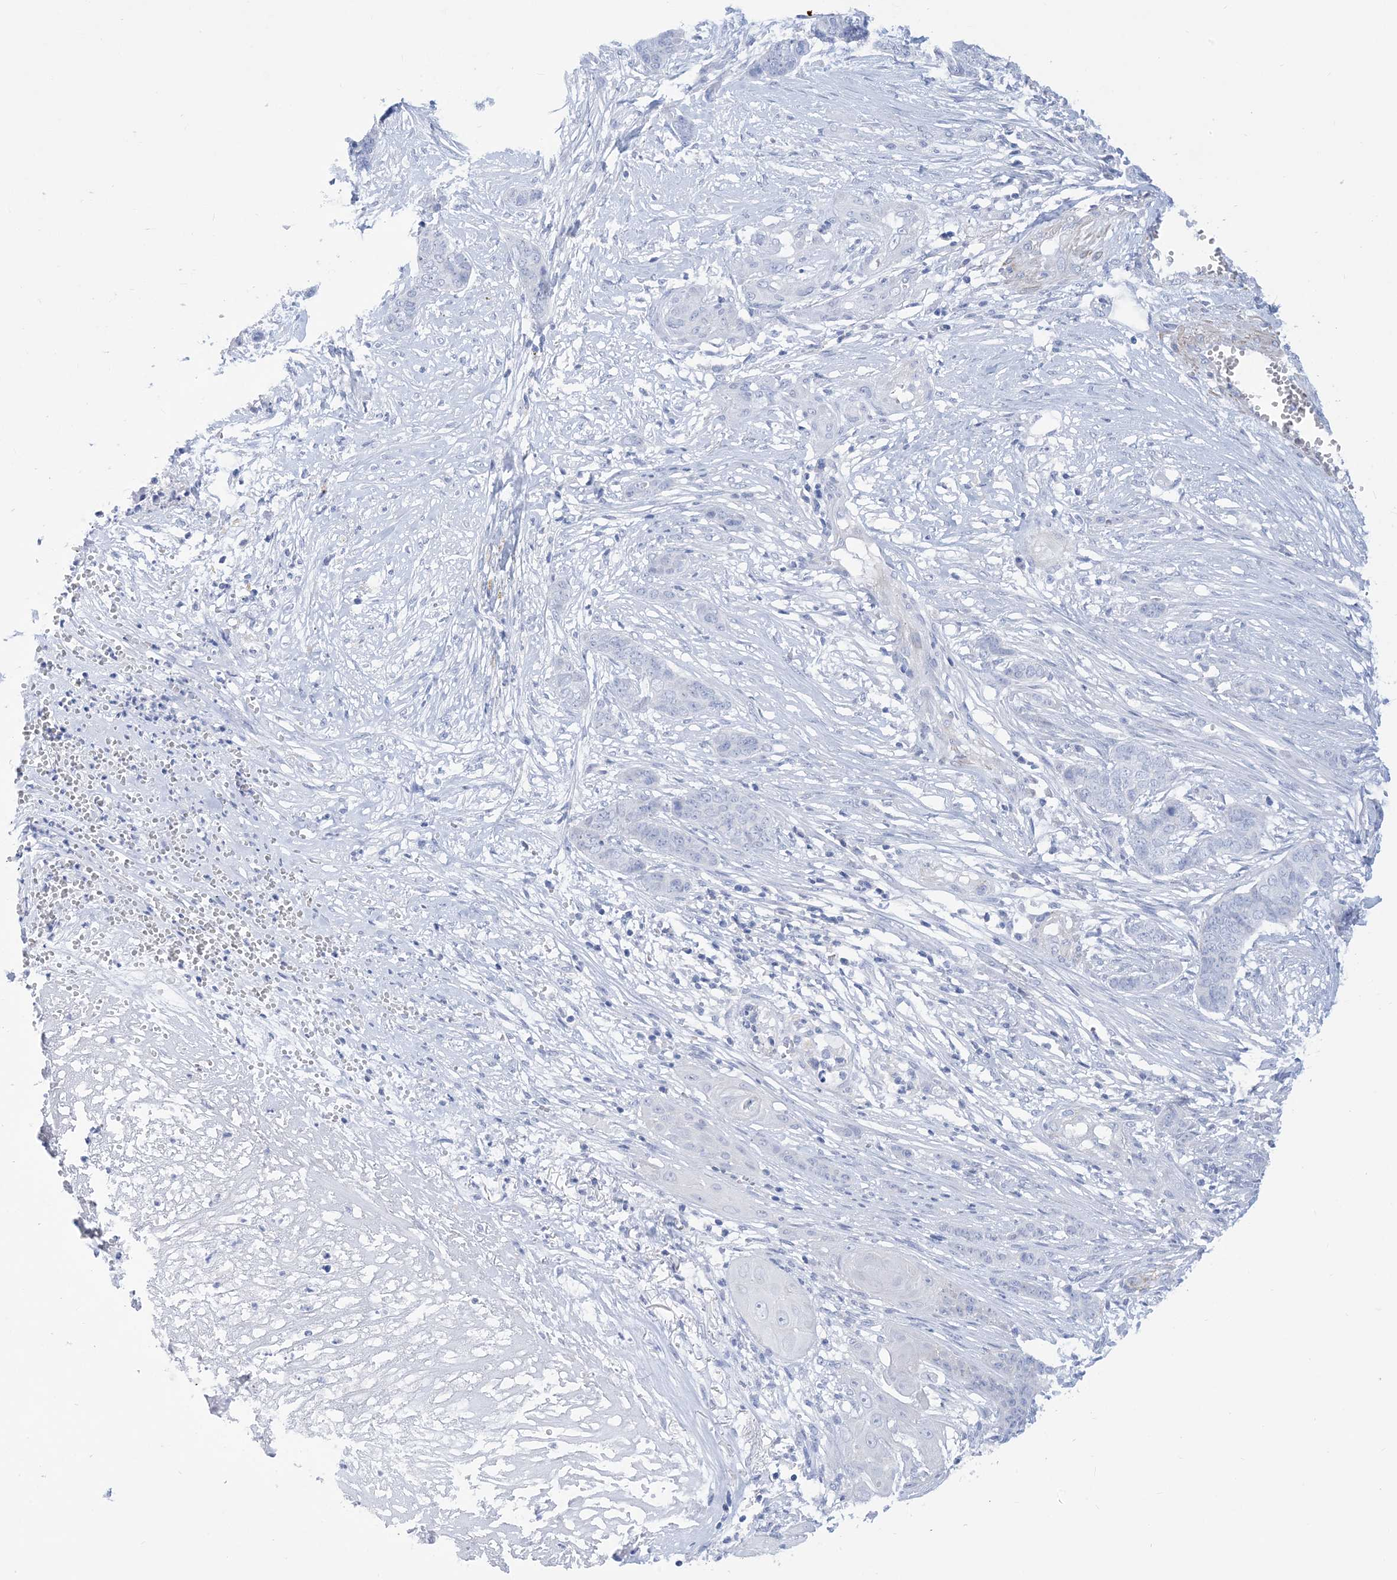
{"staining": {"intensity": "negative", "quantity": "none", "location": "none"}, "tissue": "skin cancer", "cell_type": "Tumor cells", "image_type": "cancer", "snomed": [{"axis": "morphology", "description": "Basal cell carcinoma"}, {"axis": "topography", "description": "Skin"}], "caption": "Histopathology image shows no protein staining in tumor cells of skin cancer (basal cell carcinoma) tissue.", "gene": "MARS2", "patient": {"sex": "female", "age": 64}}